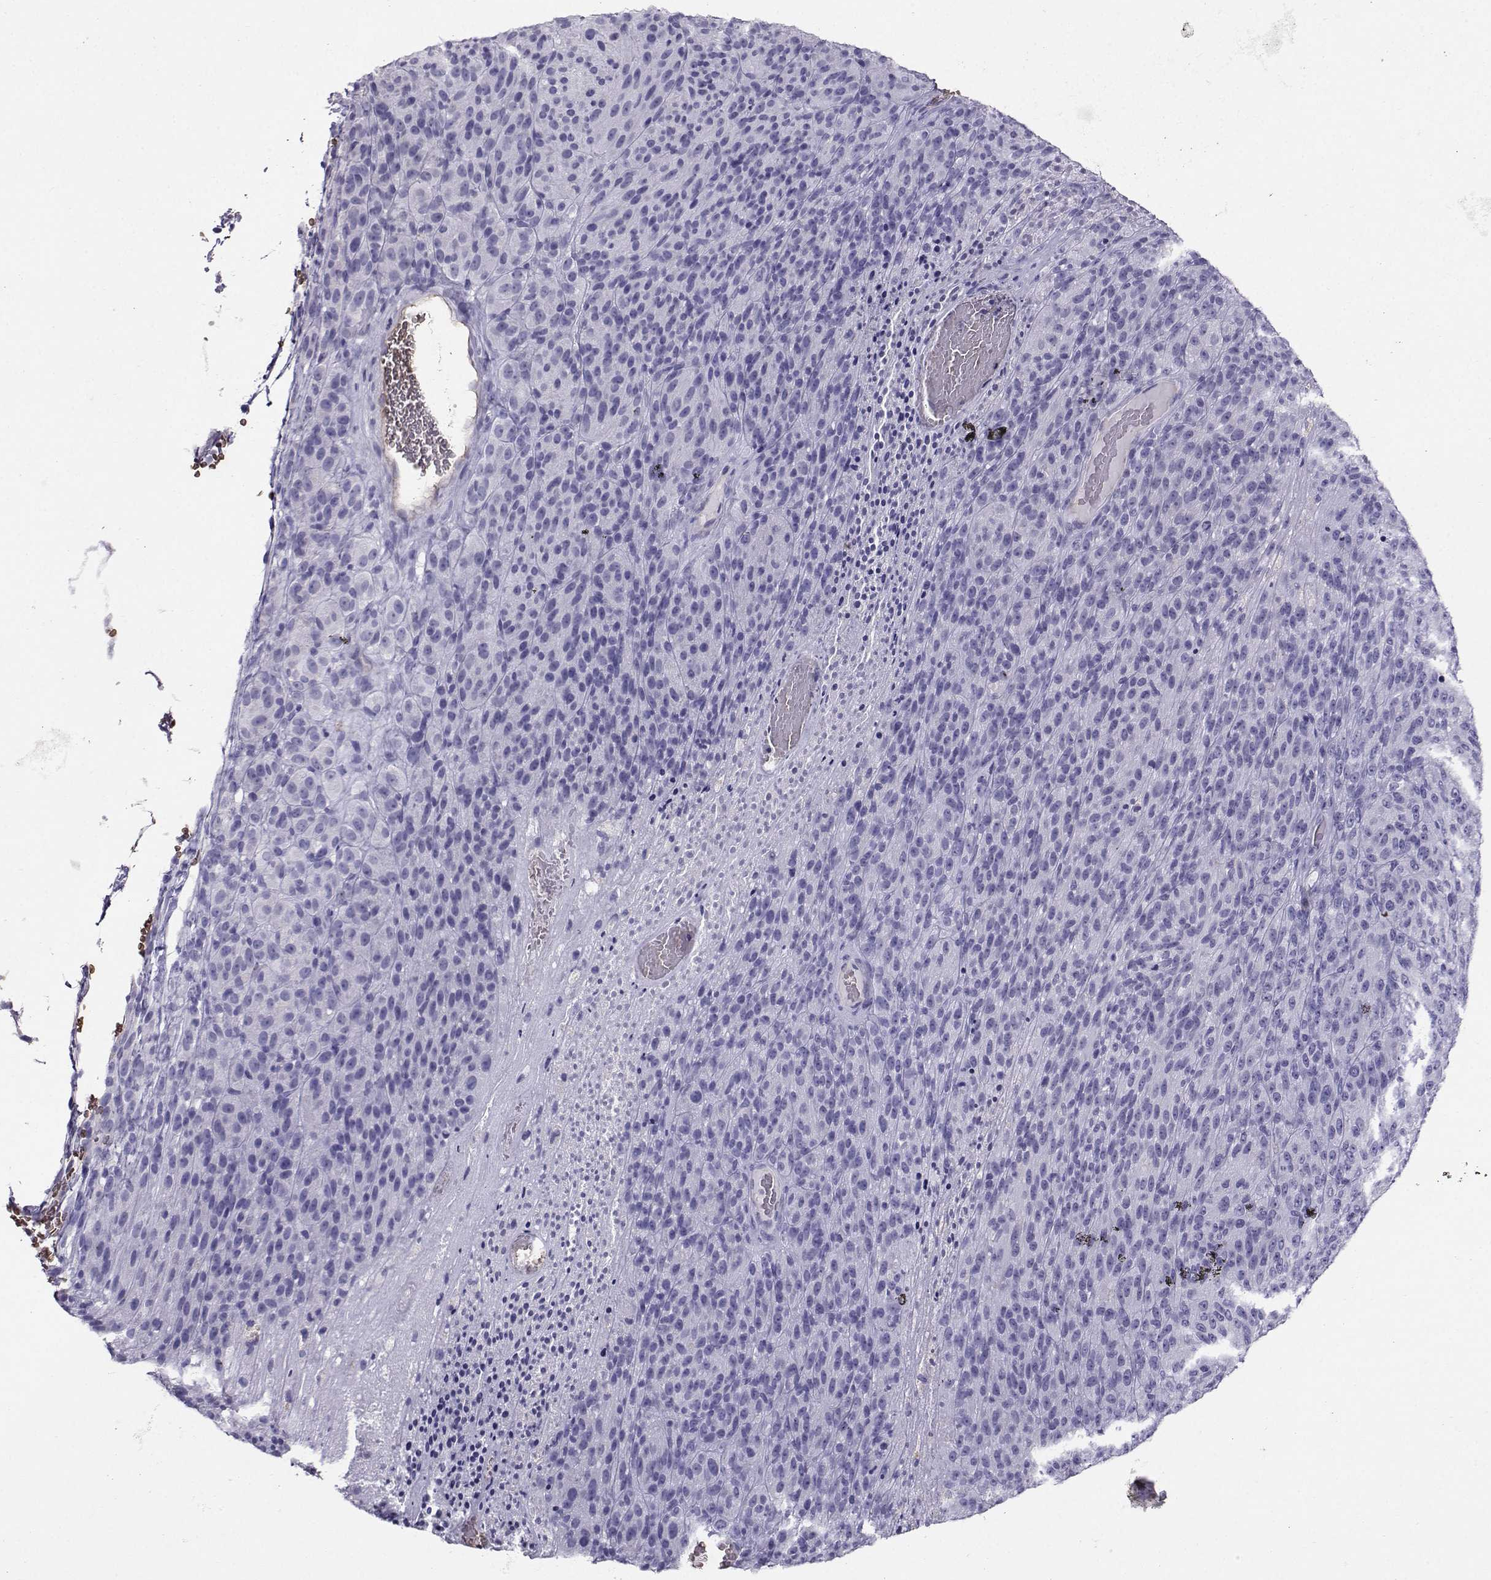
{"staining": {"intensity": "negative", "quantity": "none", "location": "none"}, "tissue": "melanoma", "cell_type": "Tumor cells", "image_type": "cancer", "snomed": [{"axis": "morphology", "description": "Malignant melanoma, Metastatic site"}, {"axis": "topography", "description": "Brain"}], "caption": "Immunohistochemistry micrograph of melanoma stained for a protein (brown), which demonstrates no expression in tumor cells.", "gene": "CLUL1", "patient": {"sex": "female", "age": 56}}